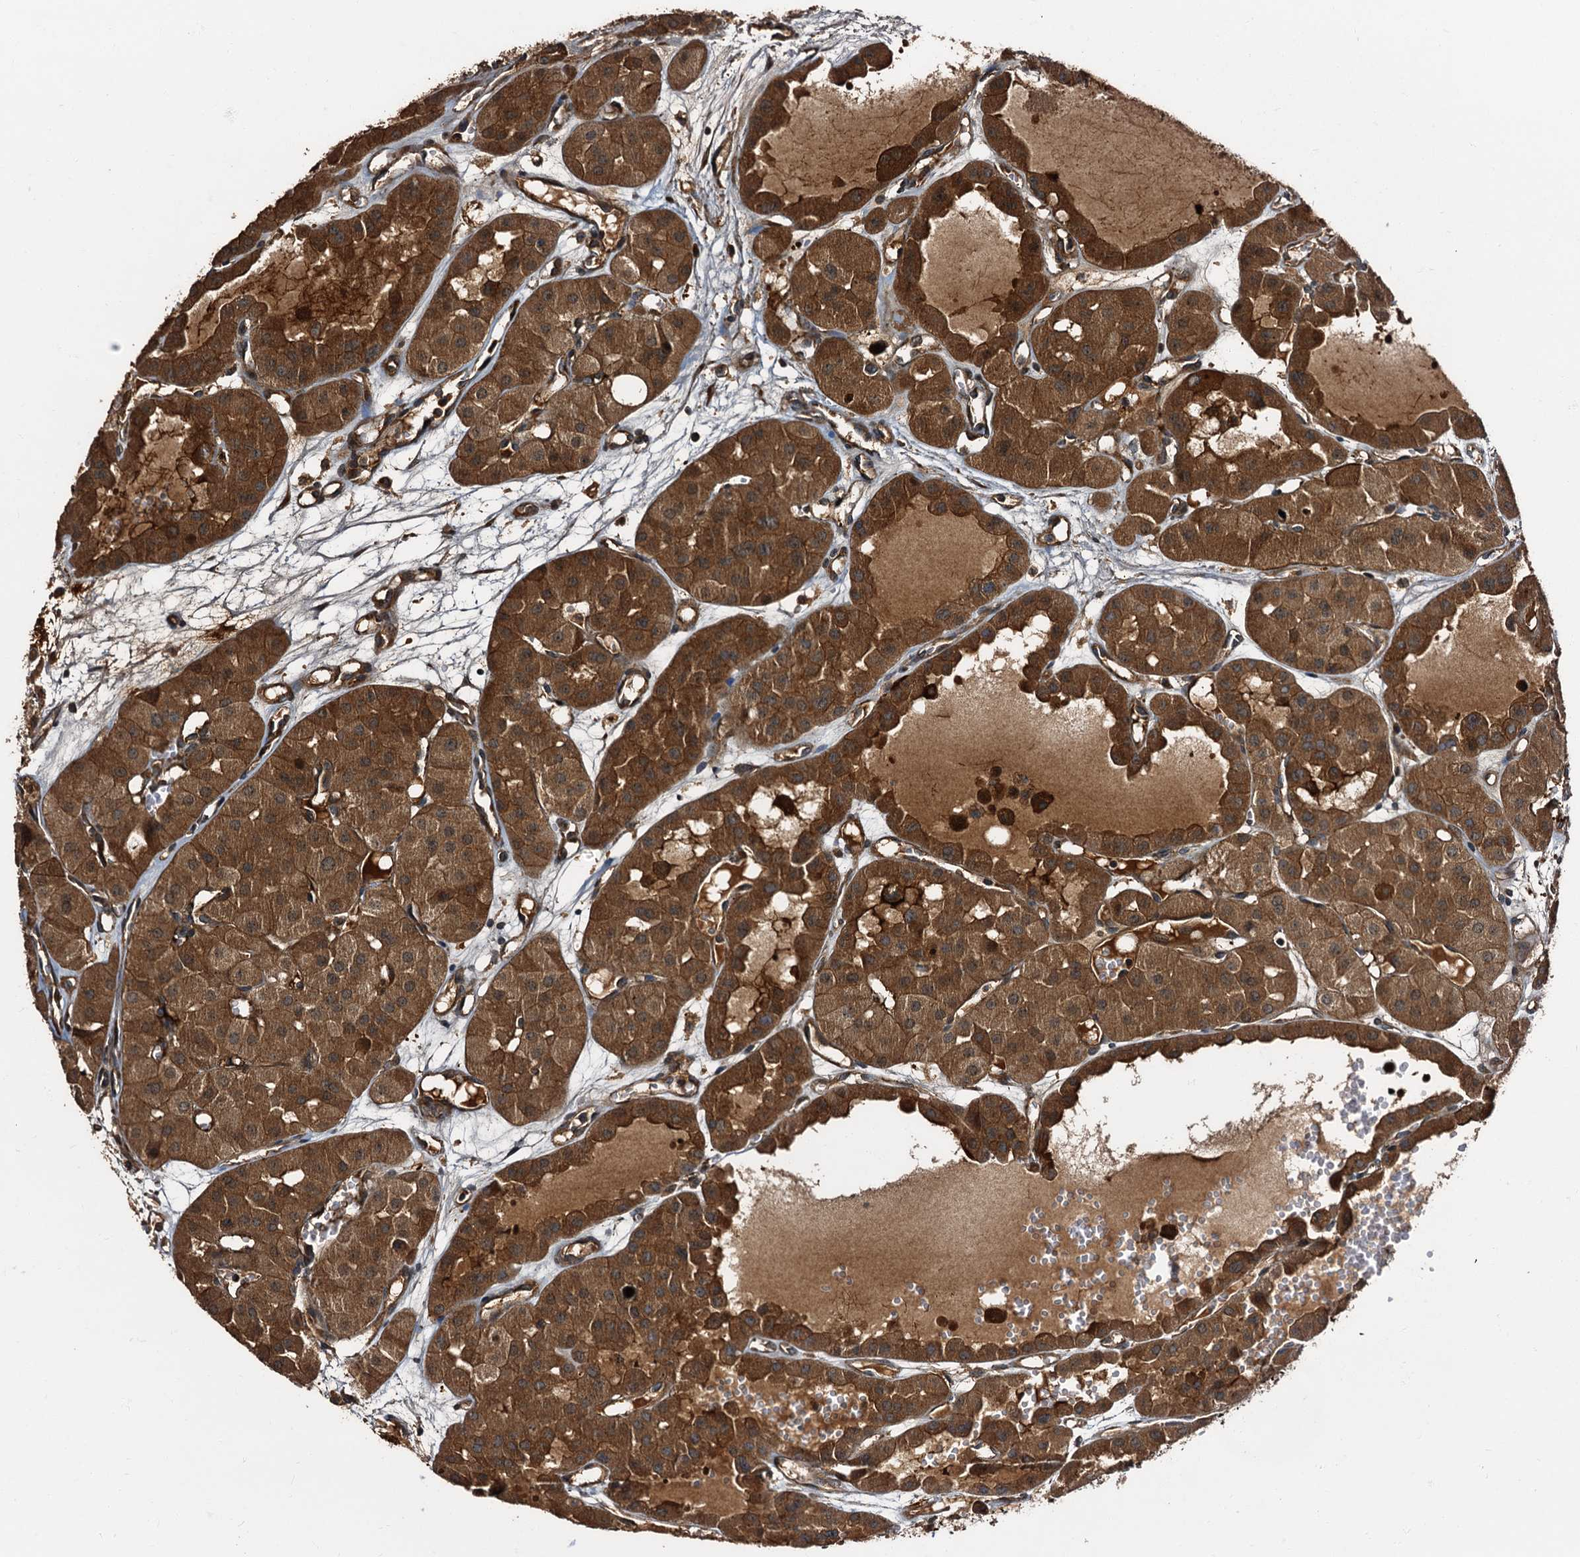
{"staining": {"intensity": "strong", "quantity": ">75%", "location": "cytoplasmic/membranous"}, "tissue": "renal cancer", "cell_type": "Tumor cells", "image_type": "cancer", "snomed": [{"axis": "morphology", "description": "Carcinoma, NOS"}, {"axis": "topography", "description": "Kidney"}], "caption": "Renal carcinoma stained with a protein marker reveals strong staining in tumor cells.", "gene": "PEX5", "patient": {"sex": "female", "age": 75}}